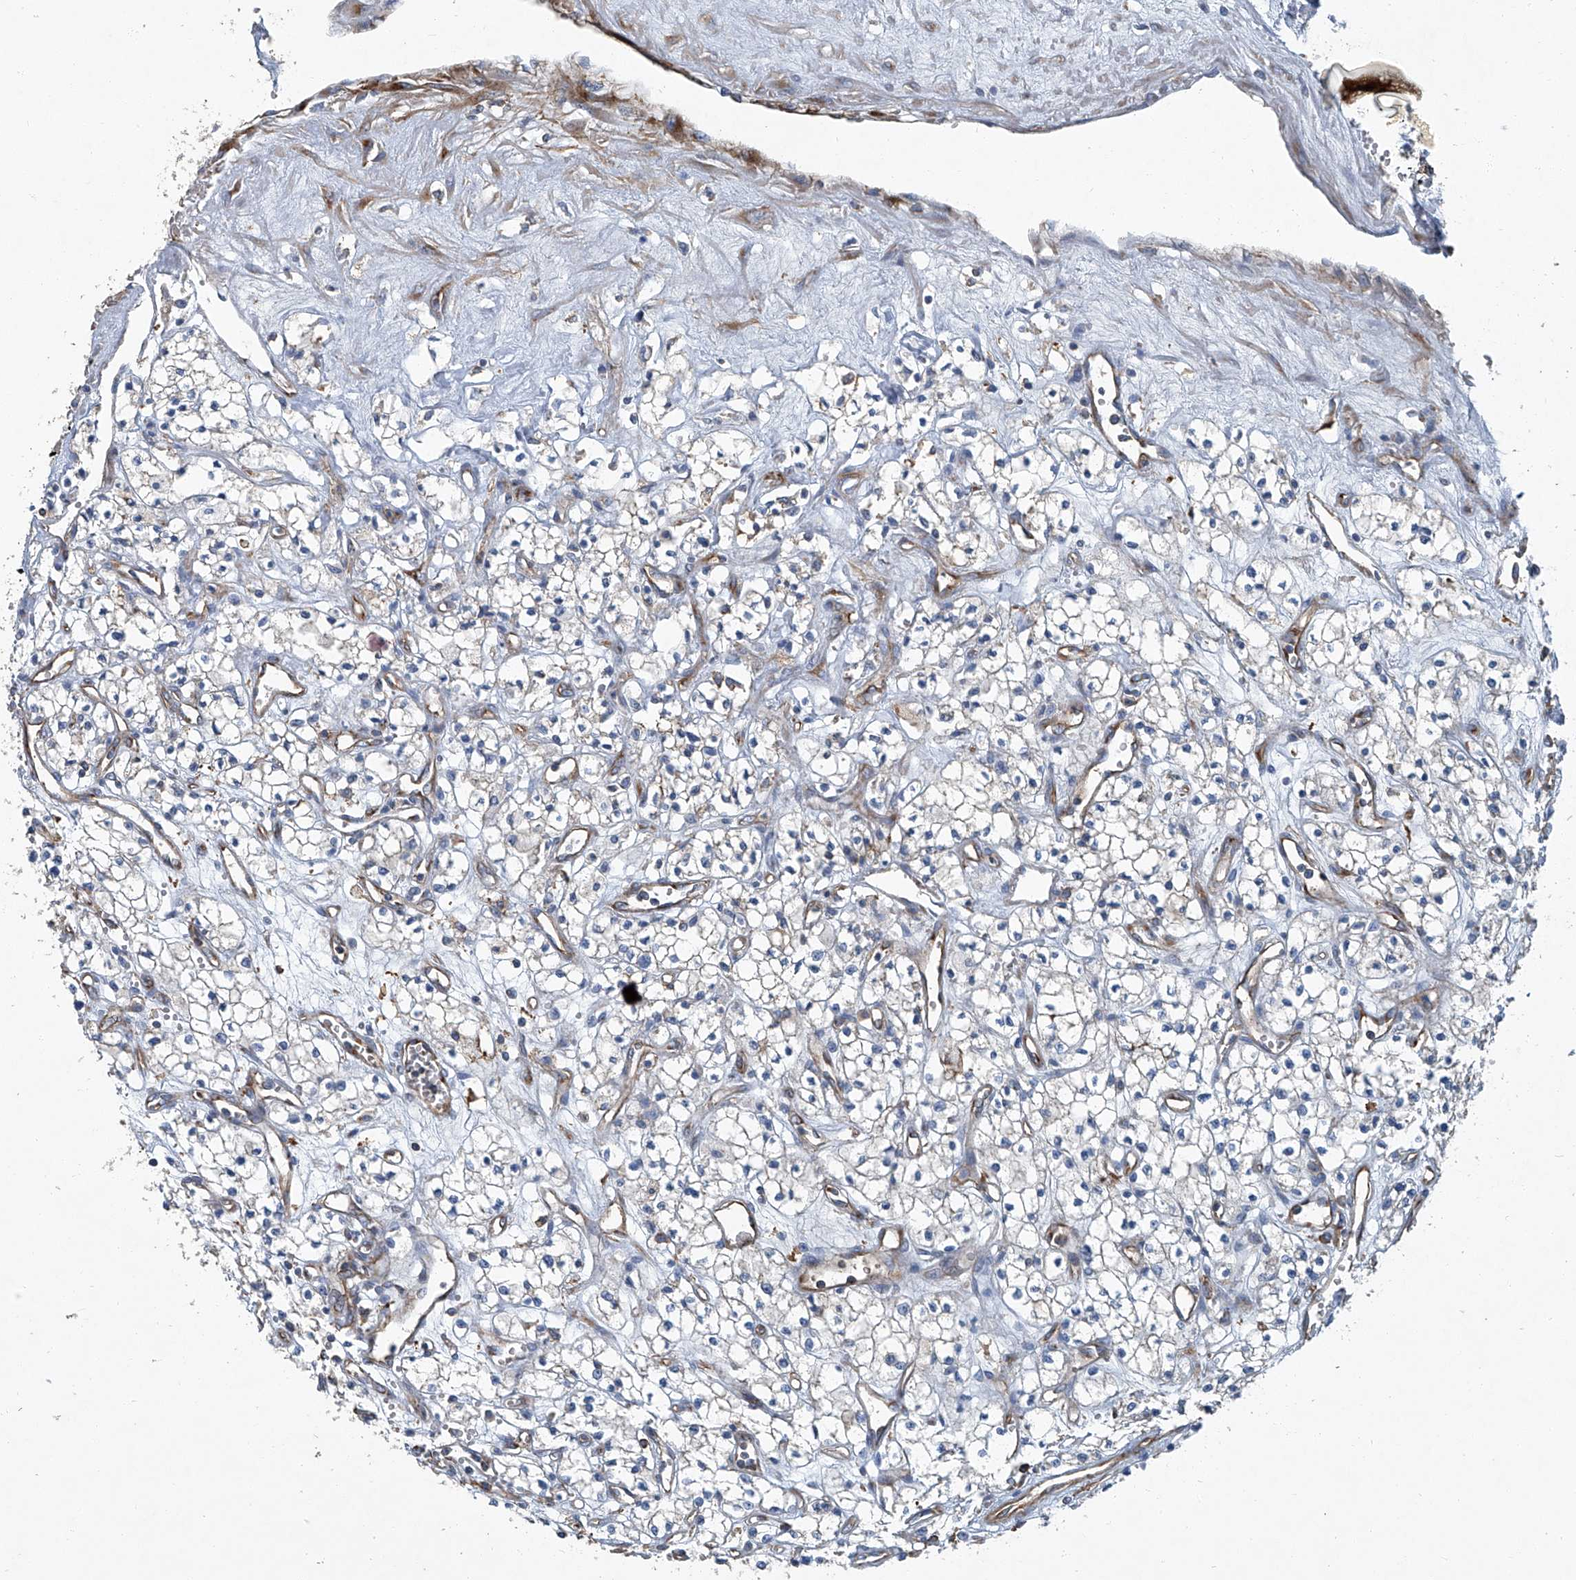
{"staining": {"intensity": "negative", "quantity": "none", "location": "none"}, "tissue": "renal cancer", "cell_type": "Tumor cells", "image_type": "cancer", "snomed": [{"axis": "morphology", "description": "Adenocarcinoma, NOS"}, {"axis": "topography", "description": "Kidney"}], "caption": "Tumor cells are negative for brown protein staining in renal cancer. Brightfield microscopy of immunohistochemistry stained with DAB (brown) and hematoxylin (blue), captured at high magnification.", "gene": "PIGH", "patient": {"sex": "male", "age": 59}}